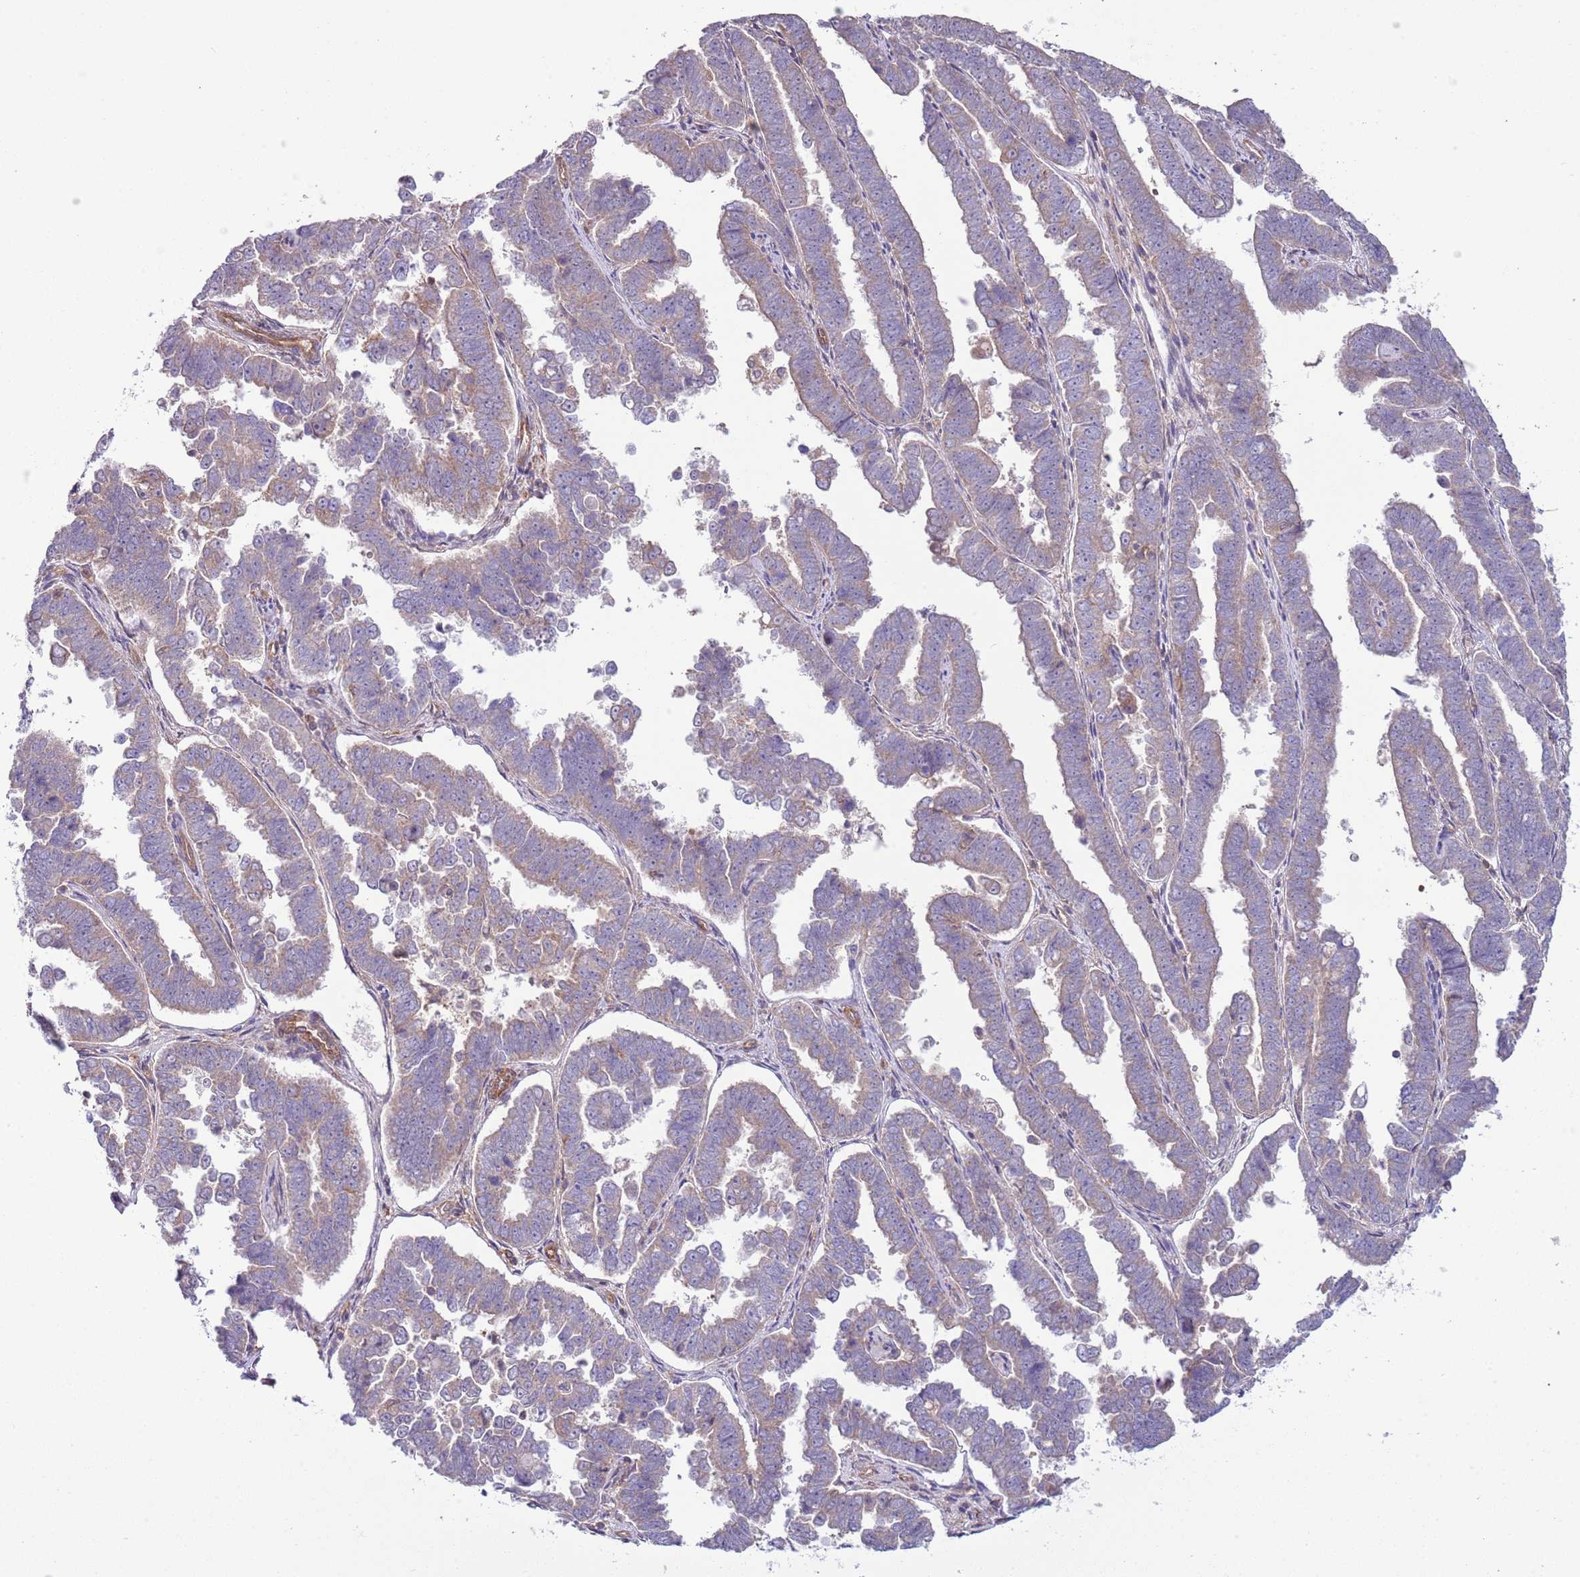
{"staining": {"intensity": "weak", "quantity": "25%-75%", "location": "cytoplasmic/membranous"}, "tissue": "endometrial cancer", "cell_type": "Tumor cells", "image_type": "cancer", "snomed": [{"axis": "morphology", "description": "Adenocarcinoma, NOS"}, {"axis": "topography", "description": "Endometrium"}], "caption": "Adenocarcinoma (endometrial) stained with a brown dye demonstrates weak cytoplasmic/membranous positive staining in about 25%-75% of tumor cells.", "gene": "LPIN2", "patient": {"sex": "female", "age": 75}}